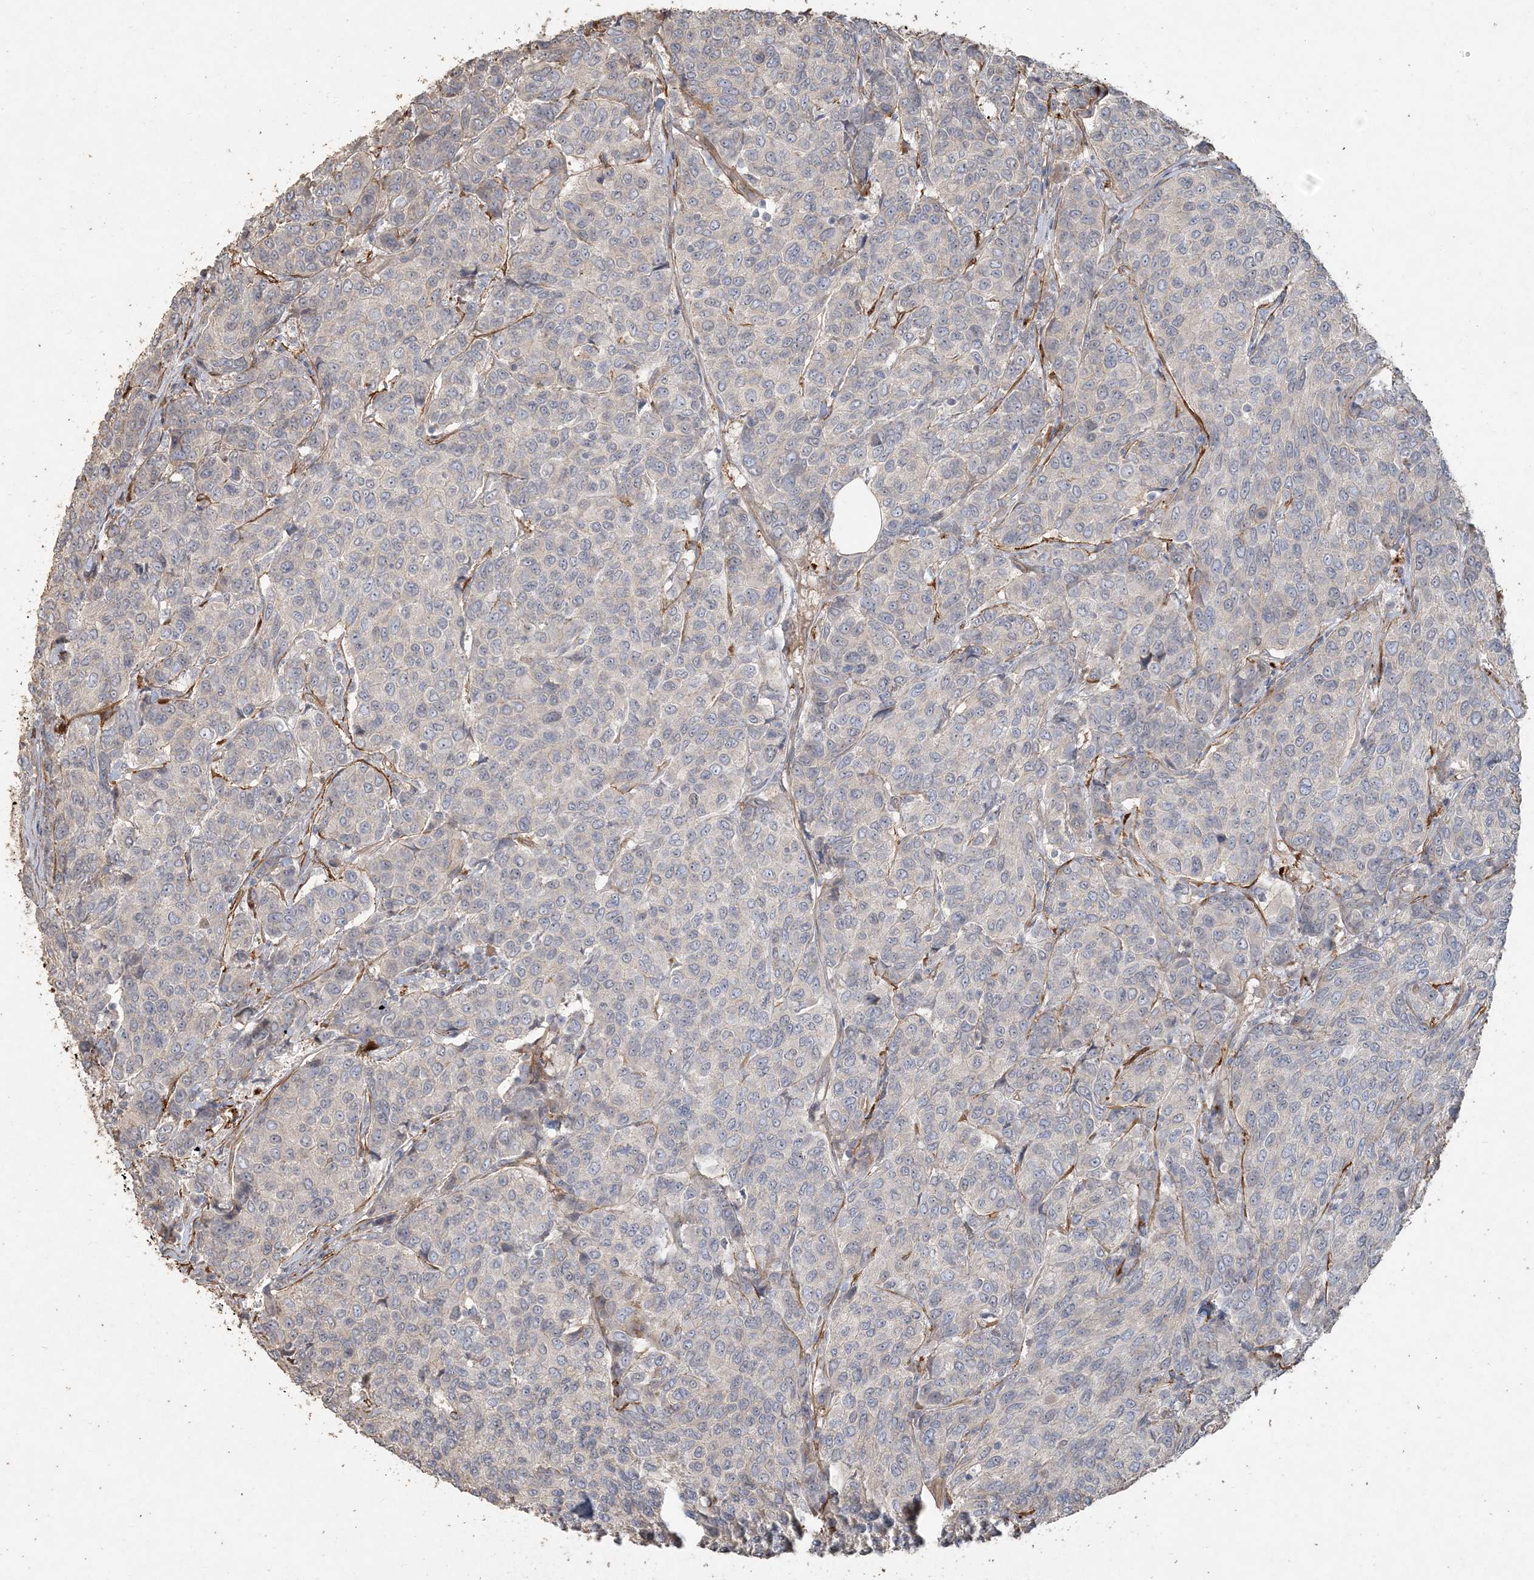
{"staining": {"intensity": "negative", "quantity": "none", "location": "none"}, "tissue": "breast cancer", "cell_type": "Tumor cells", "image_type": "cancer", "snomed": [{"axis": "morphology", "description": "Duct carcinoma"}, {"axis": "topography", "description": "Breast"}], "caption": "Invasive ductal carcinoma (breast) was stained to show a protein in brown. There is no significant expression in tumor cells.", "gene": "RNF145", "patient": {"sex": "female", "age": 55}}